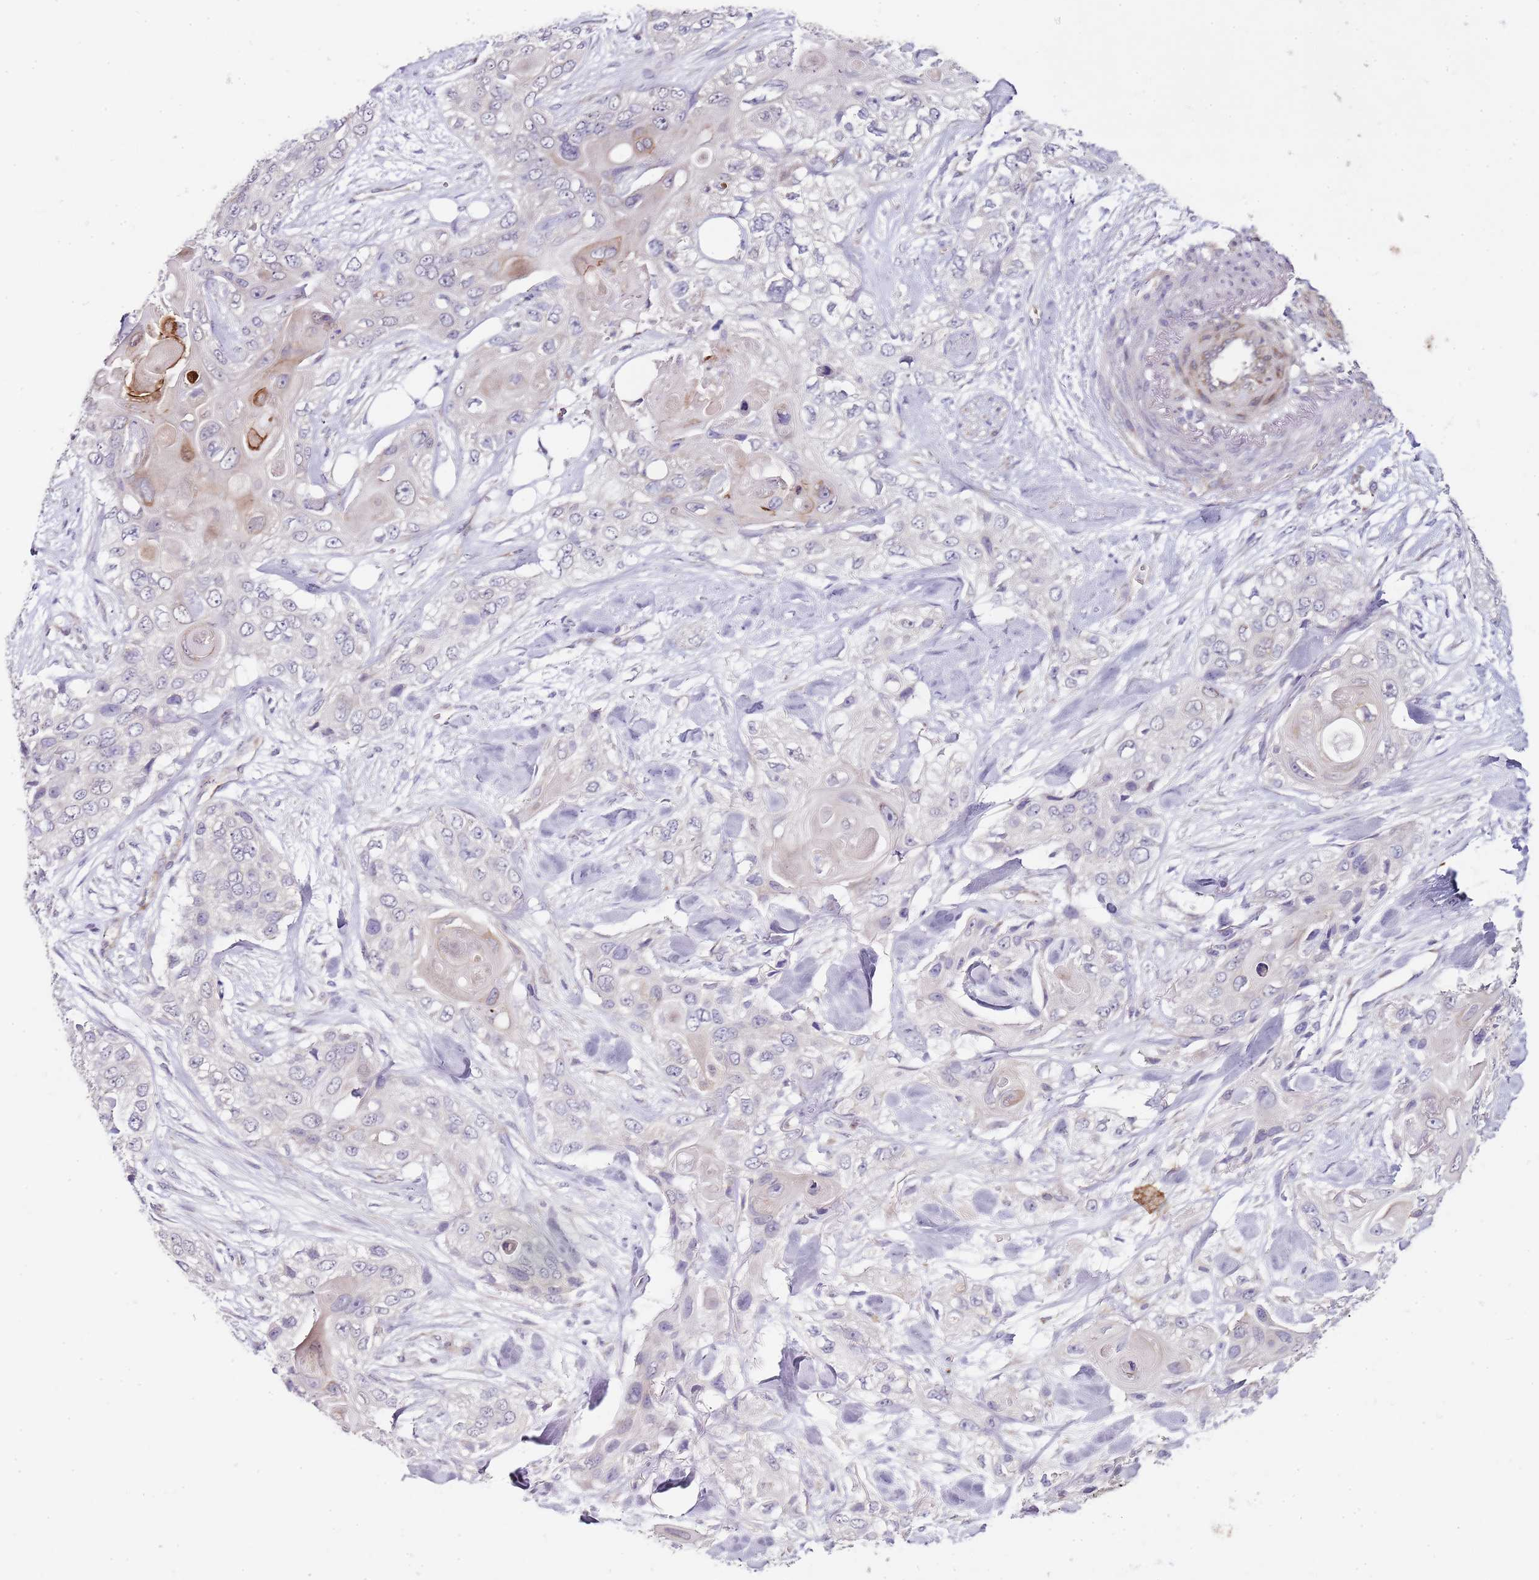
{"staining": {"intensity": "negative", "quantity": "none", "location": "none"}, "tissue": "skin cancer", "cell_type": "Tumor cells", "image_type": "cancer", "snomed": [{"axis": "morphology", "description": "Normal tissue, NOS"}, {"axis": "morphology", "description": "Squamous cell carcinoma, NOS"}, {"axis": "topography", "description": "Skin"}], "caption": "Immunohistochemical staining of human skin cancer exhibits no significant staining in tumor cells.", "gene": "TBC1D9", "patient": {"sex": "male", "age": 72}}